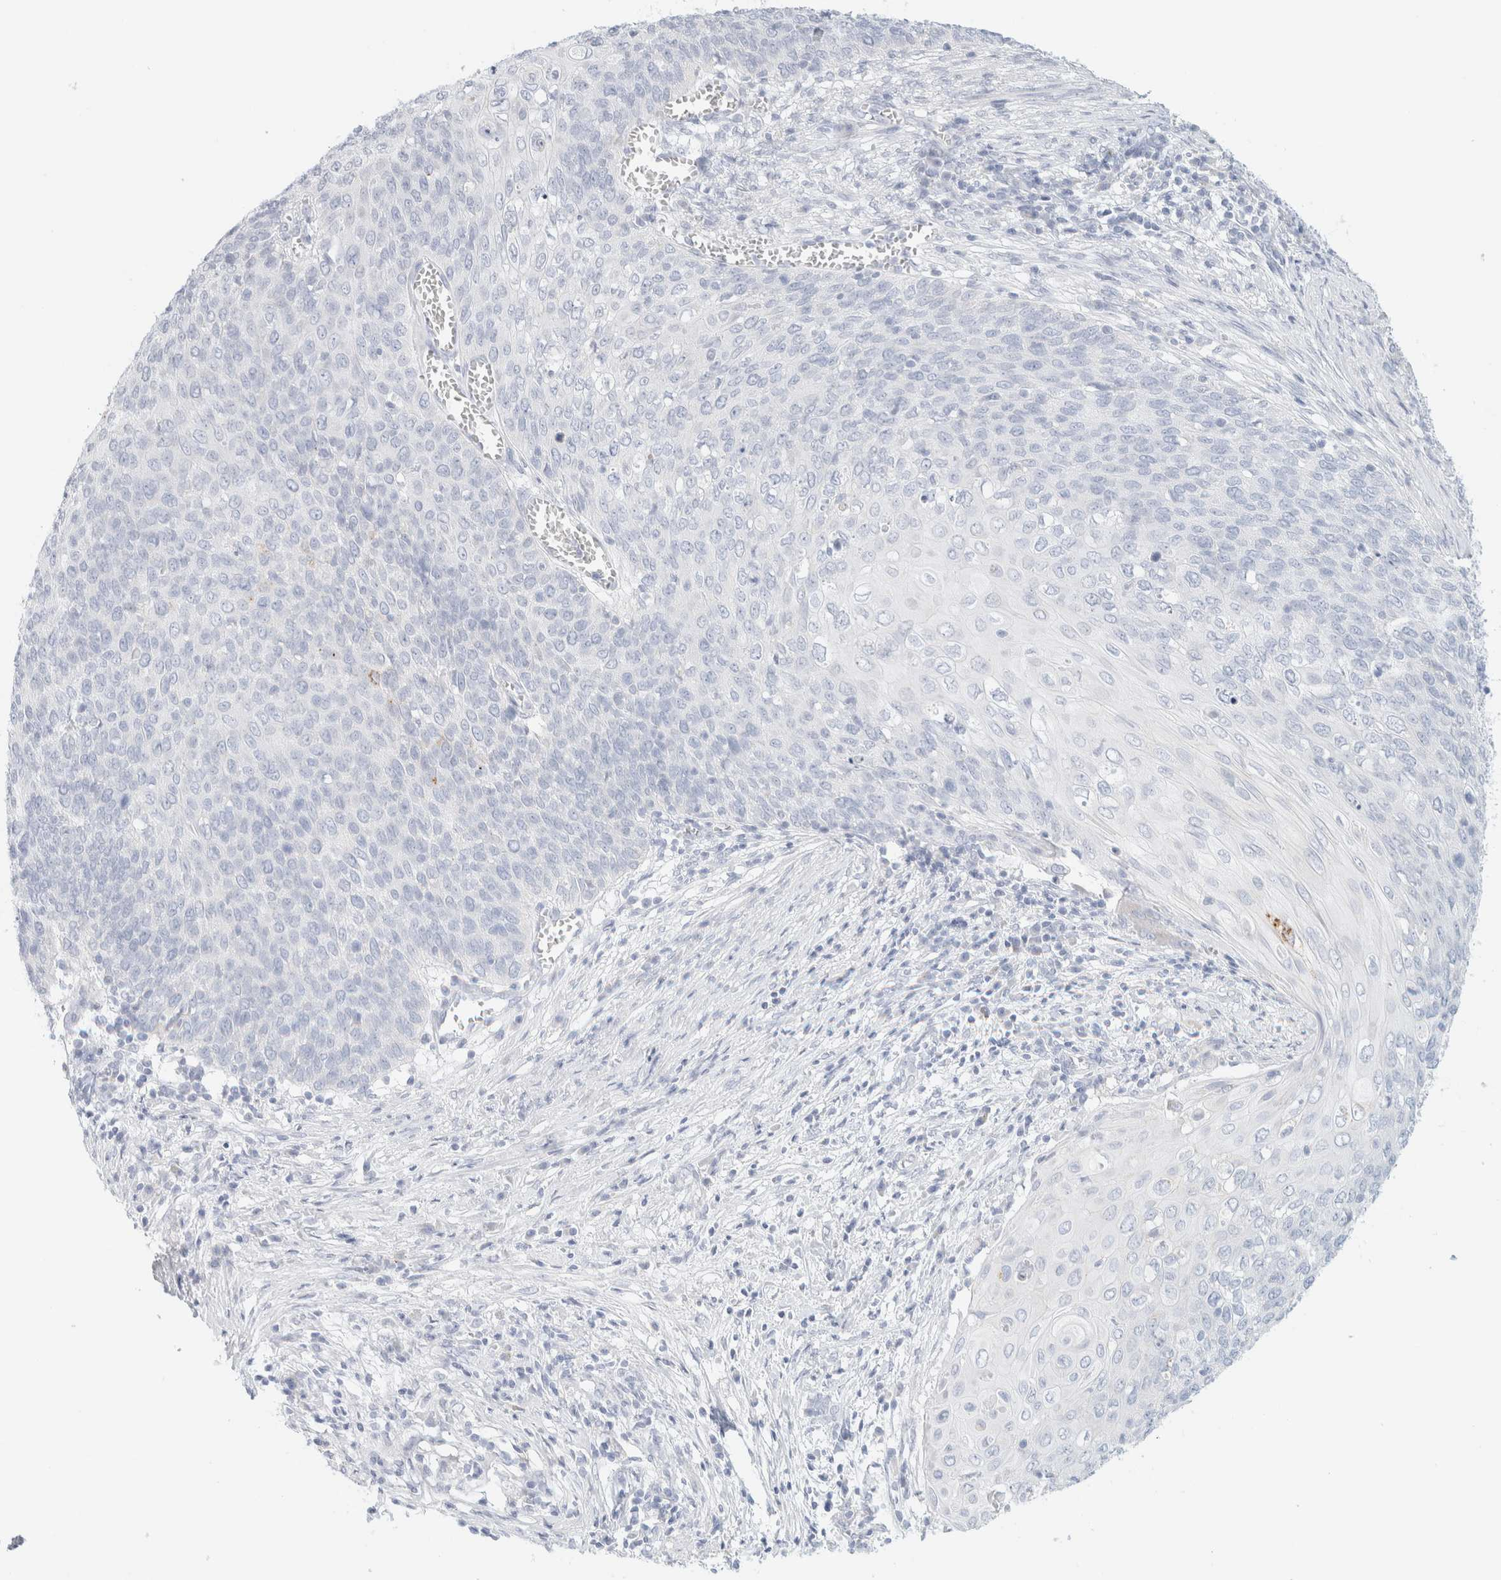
{"staining": {"intensity": "negative", "quantity": "none", "location": "none"}, "tissue": "cervical cancer", "cell_type": "Tumor cells", "image_type": "cancer", "snomed": [{"axis": "morphology", "description": "Squamous cell carcinoma, NOS"}, {"axis": "topography", "description": "Cervix"}], "caption": "A micrograph of human cervical squamous cell carcinoma is negative for staining in tumor cells.", "gene": "HEXD", "patient": {"sex": "female", "age": 39}}